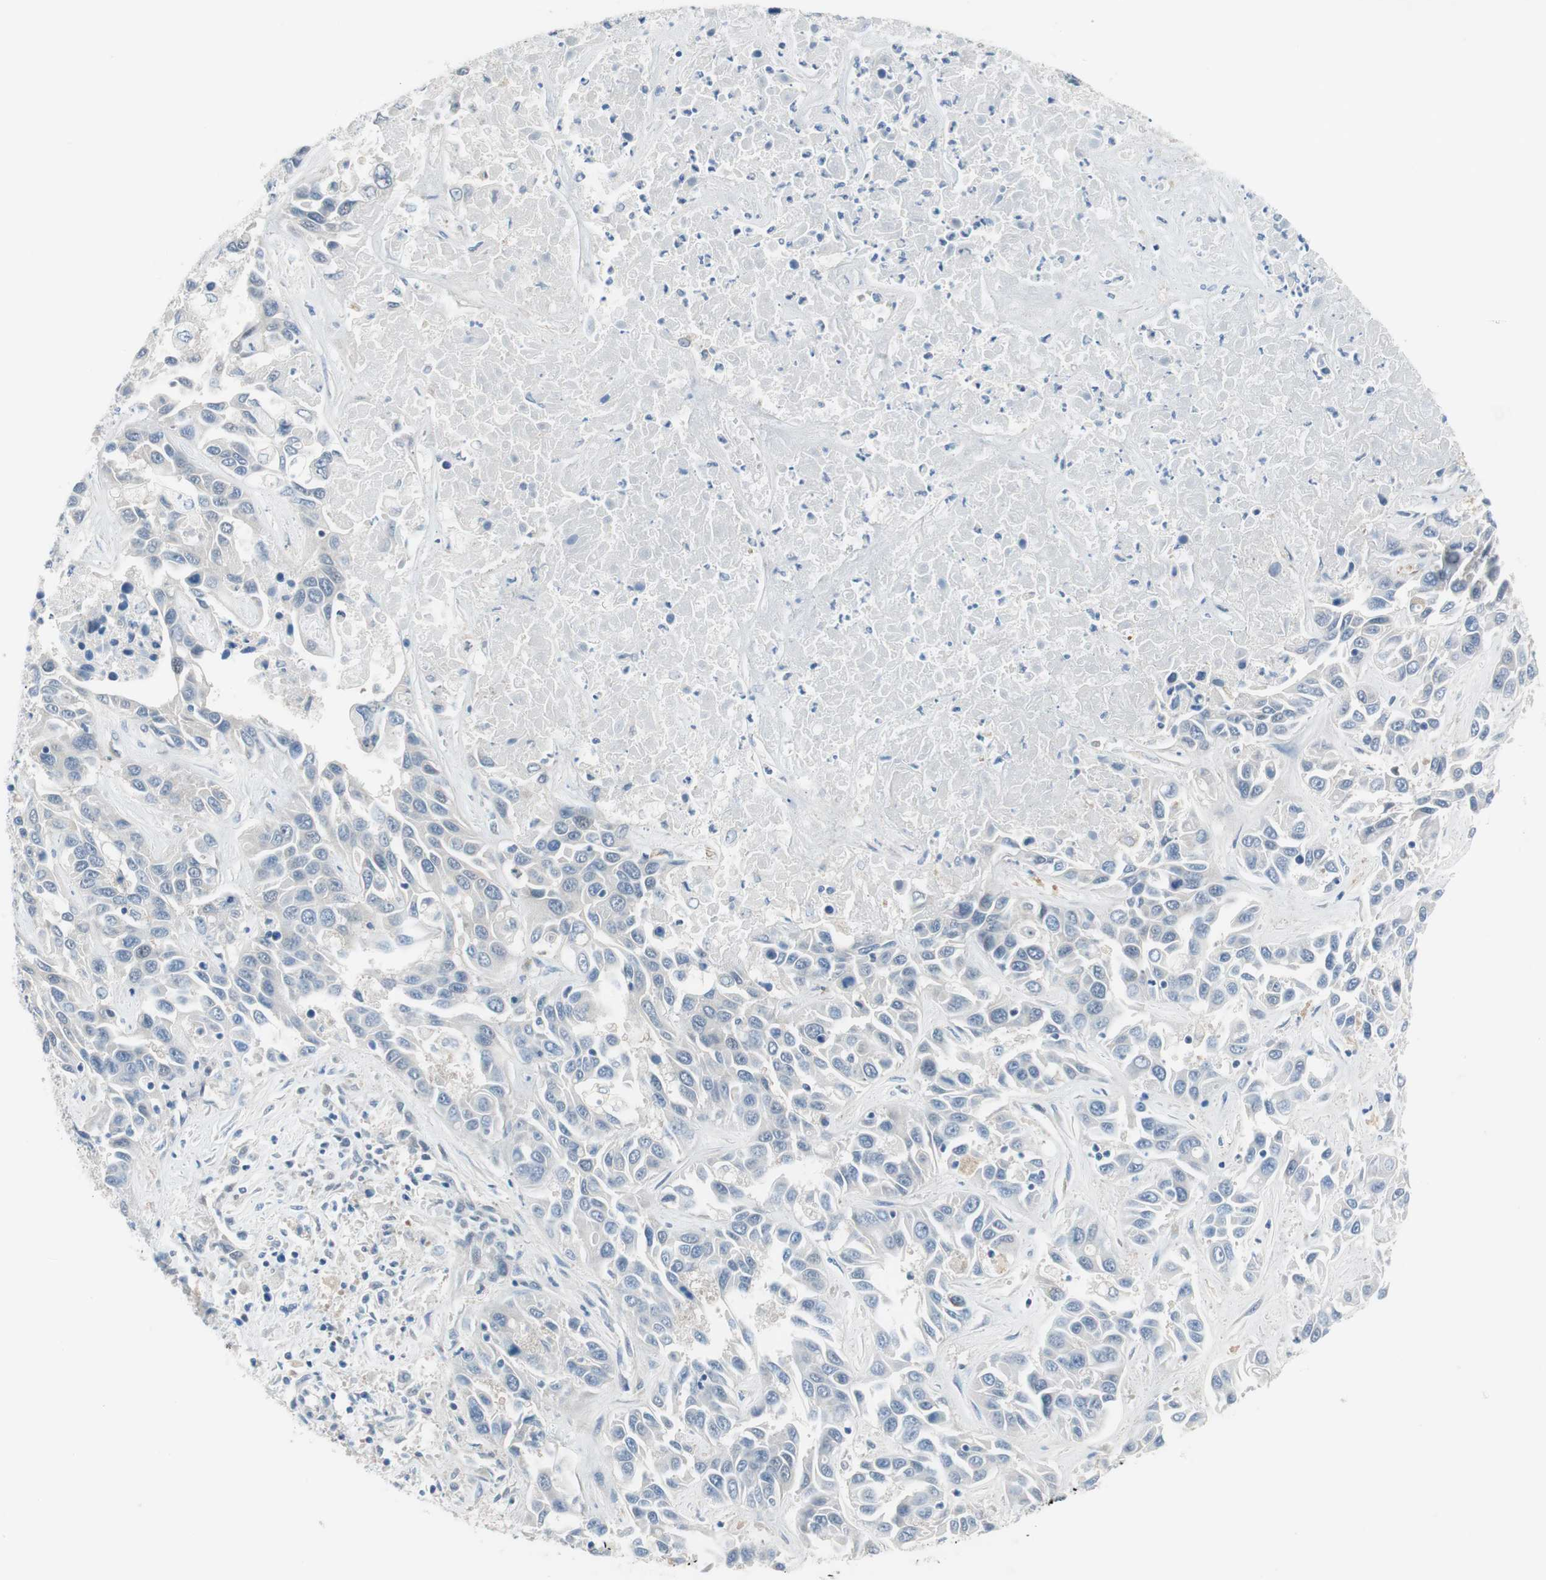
{"staining": {"intensity": "negative", "quantity": "none", "location": "none"}, "tissue": "liver cancer", "cell_type": "Tumor cells", "image_type": "cancer", "snomed": [{"axis": "morphology", "description": "Cholangiocarcinoma"}, {"axis": "topography", "description": "Liver"}], "caption": "This is an IHC photomicrograph of liver cancer. There is no expression in tumor cells.", "gene": "GRHL1", "patient": {"sex": "female", "age": 52}}